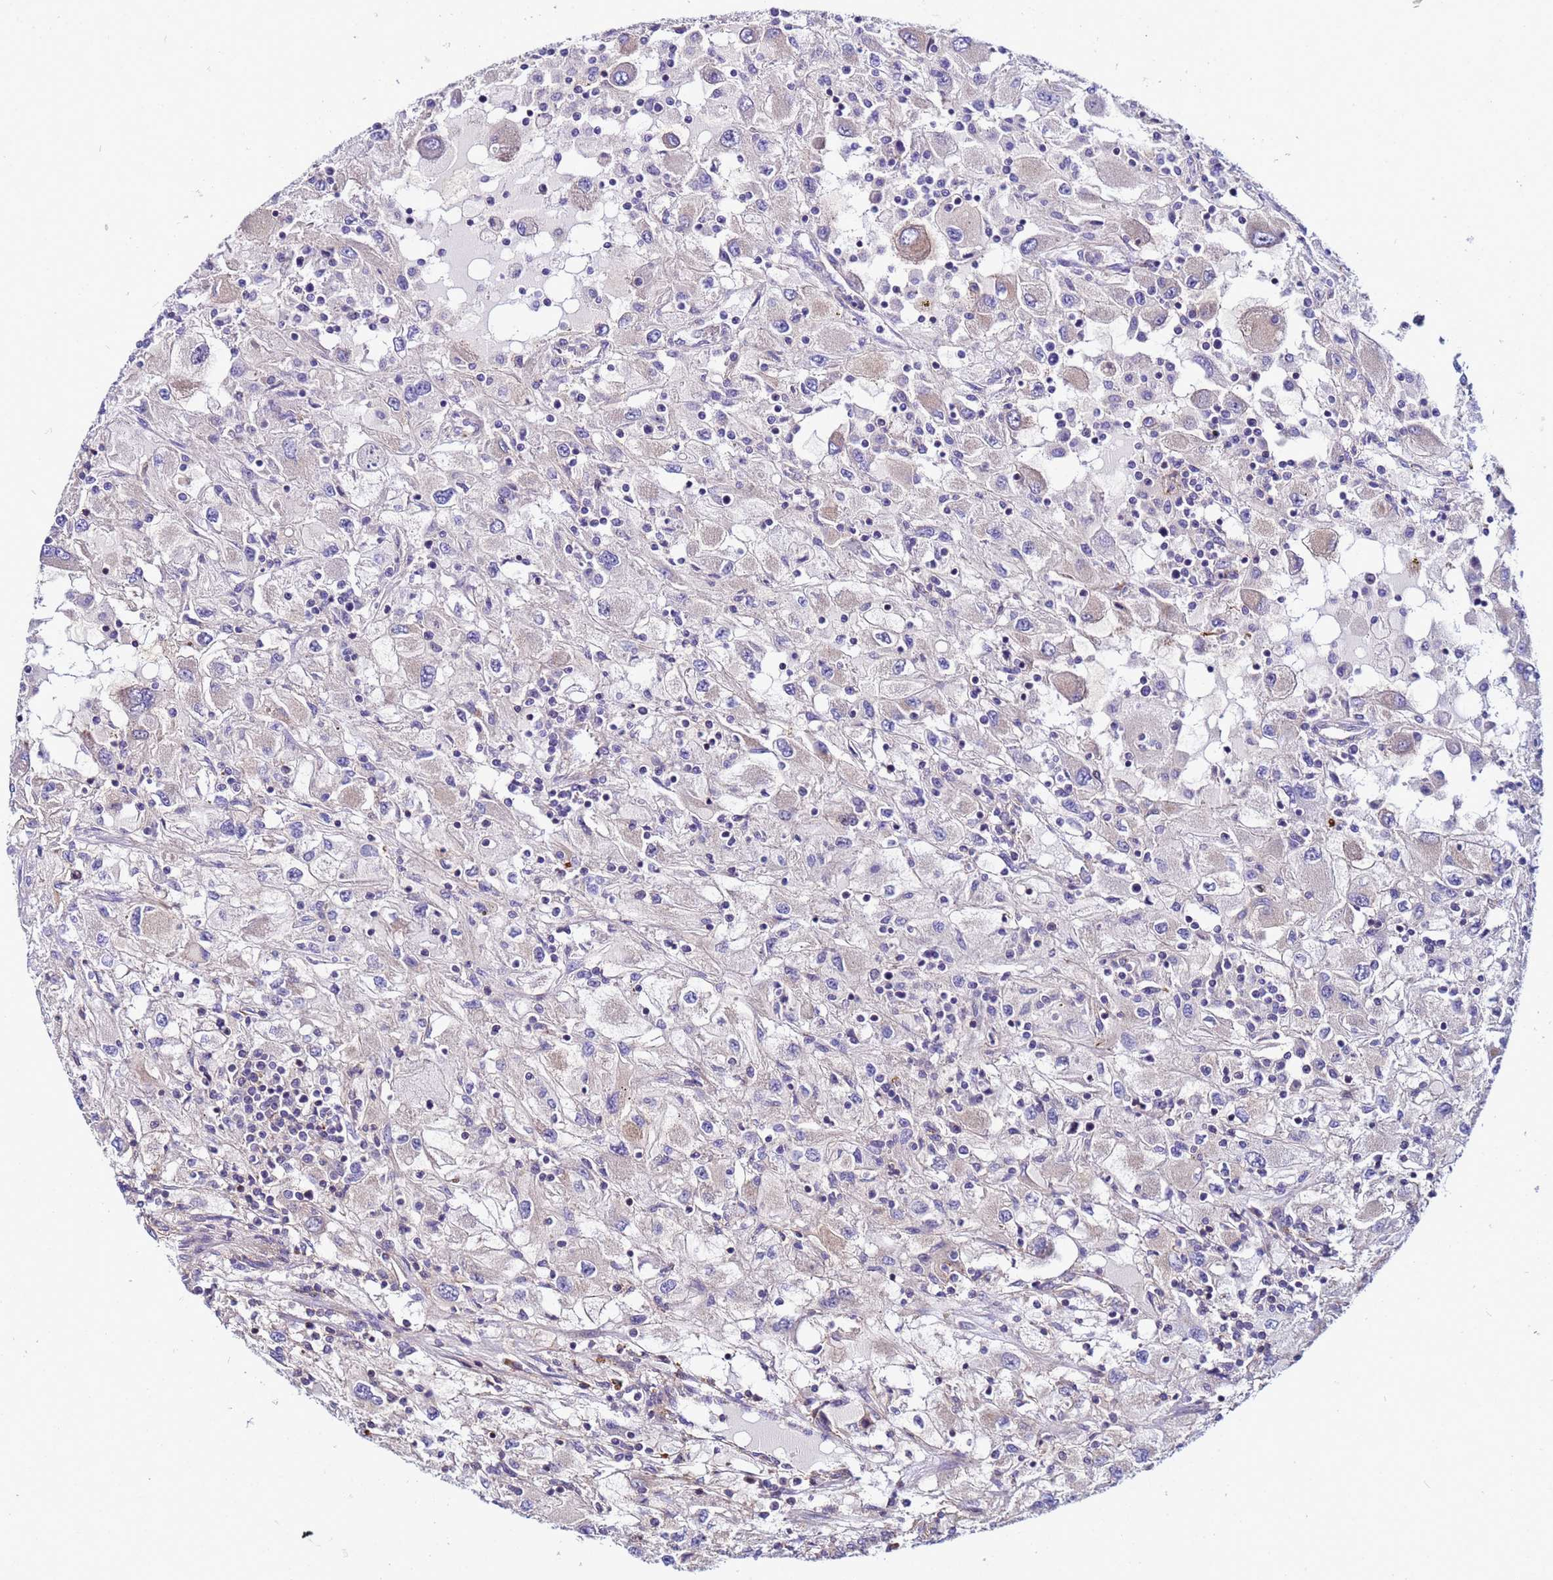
{"staining": {"intensity": "negative", "quantity": "none", "location": "none"}, "tissue": "renal cancer", "cell_type": "Tumor cells", "image_type": "cancer", "snomed": [{"axis": "morphology", "description": "Adenocarcinoma, NOS"}, {"axis": "topography", "description": "Kidney"}], "caption": "High power microscopy micrograph of an immunohistochemistry (IHC) image of renal cancer, revealing no significant expression in tumor cells. Nuclei are stained in blue.", "gene": "STK38", "patient": {"sex": "female", "age": 67}}